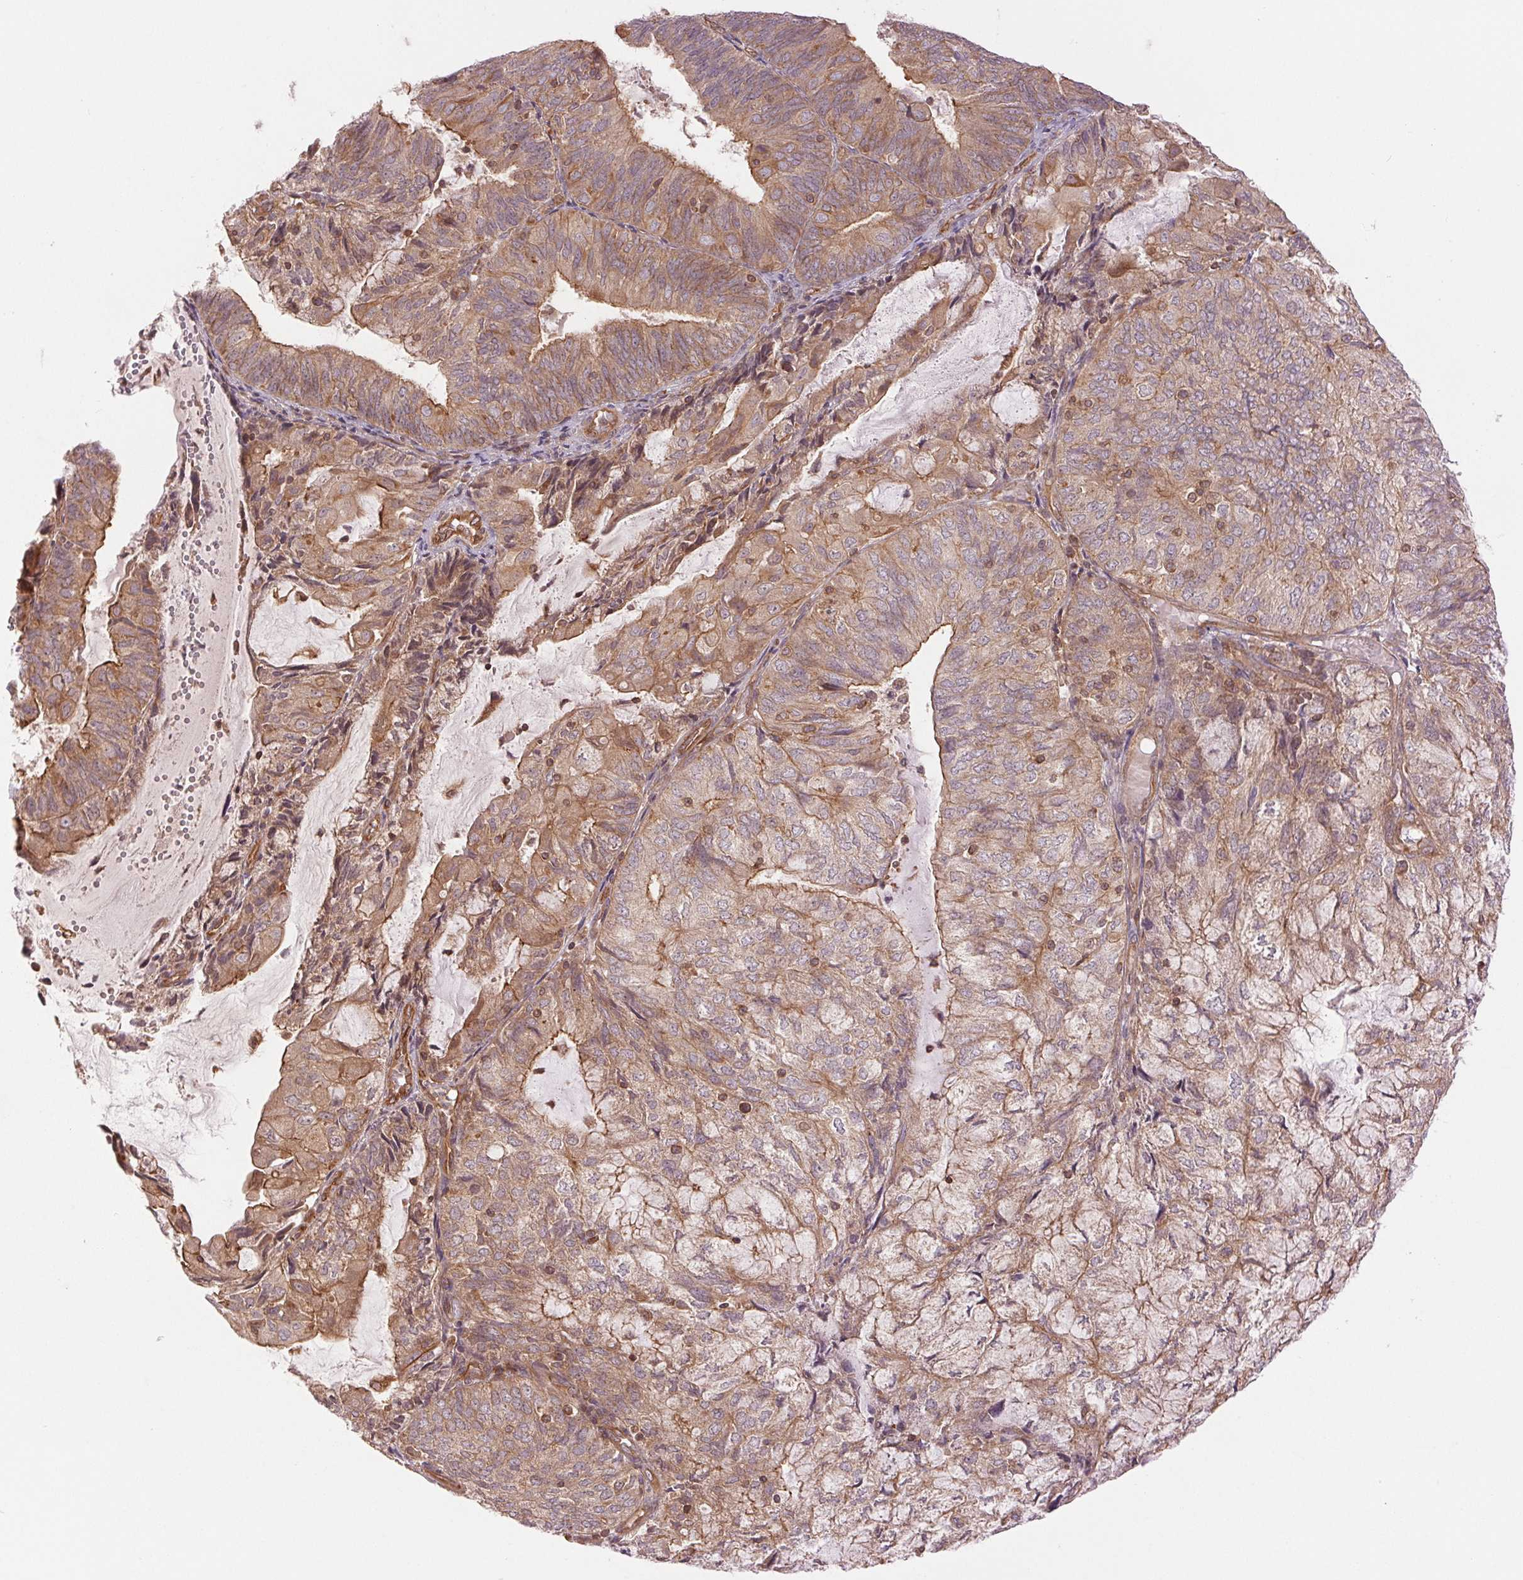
{"staining": {"intensity": "moderate", "quantity": ">75%", "location": "cytoplasmic/membranous"}, "tissue": "endometrial cancer", "cell_type": "Tumor cells", "image_type": "cancer", "snomed": [{"axis": "morphology", "description": "Adenocarcinoma, NOS"}, {"axis": "topography", "description": "Endometrium"}], "caption": "A high-resolution micrograph shows immunohistochemistry (IHC) staining of adenocarcinoma (endometrial), which demonstrates moderate cytoplasmic/membranous staining in approximately >75% of tumor cells.", "gene": "STARD7", "patient": {"sex": "female", "age": 81}}